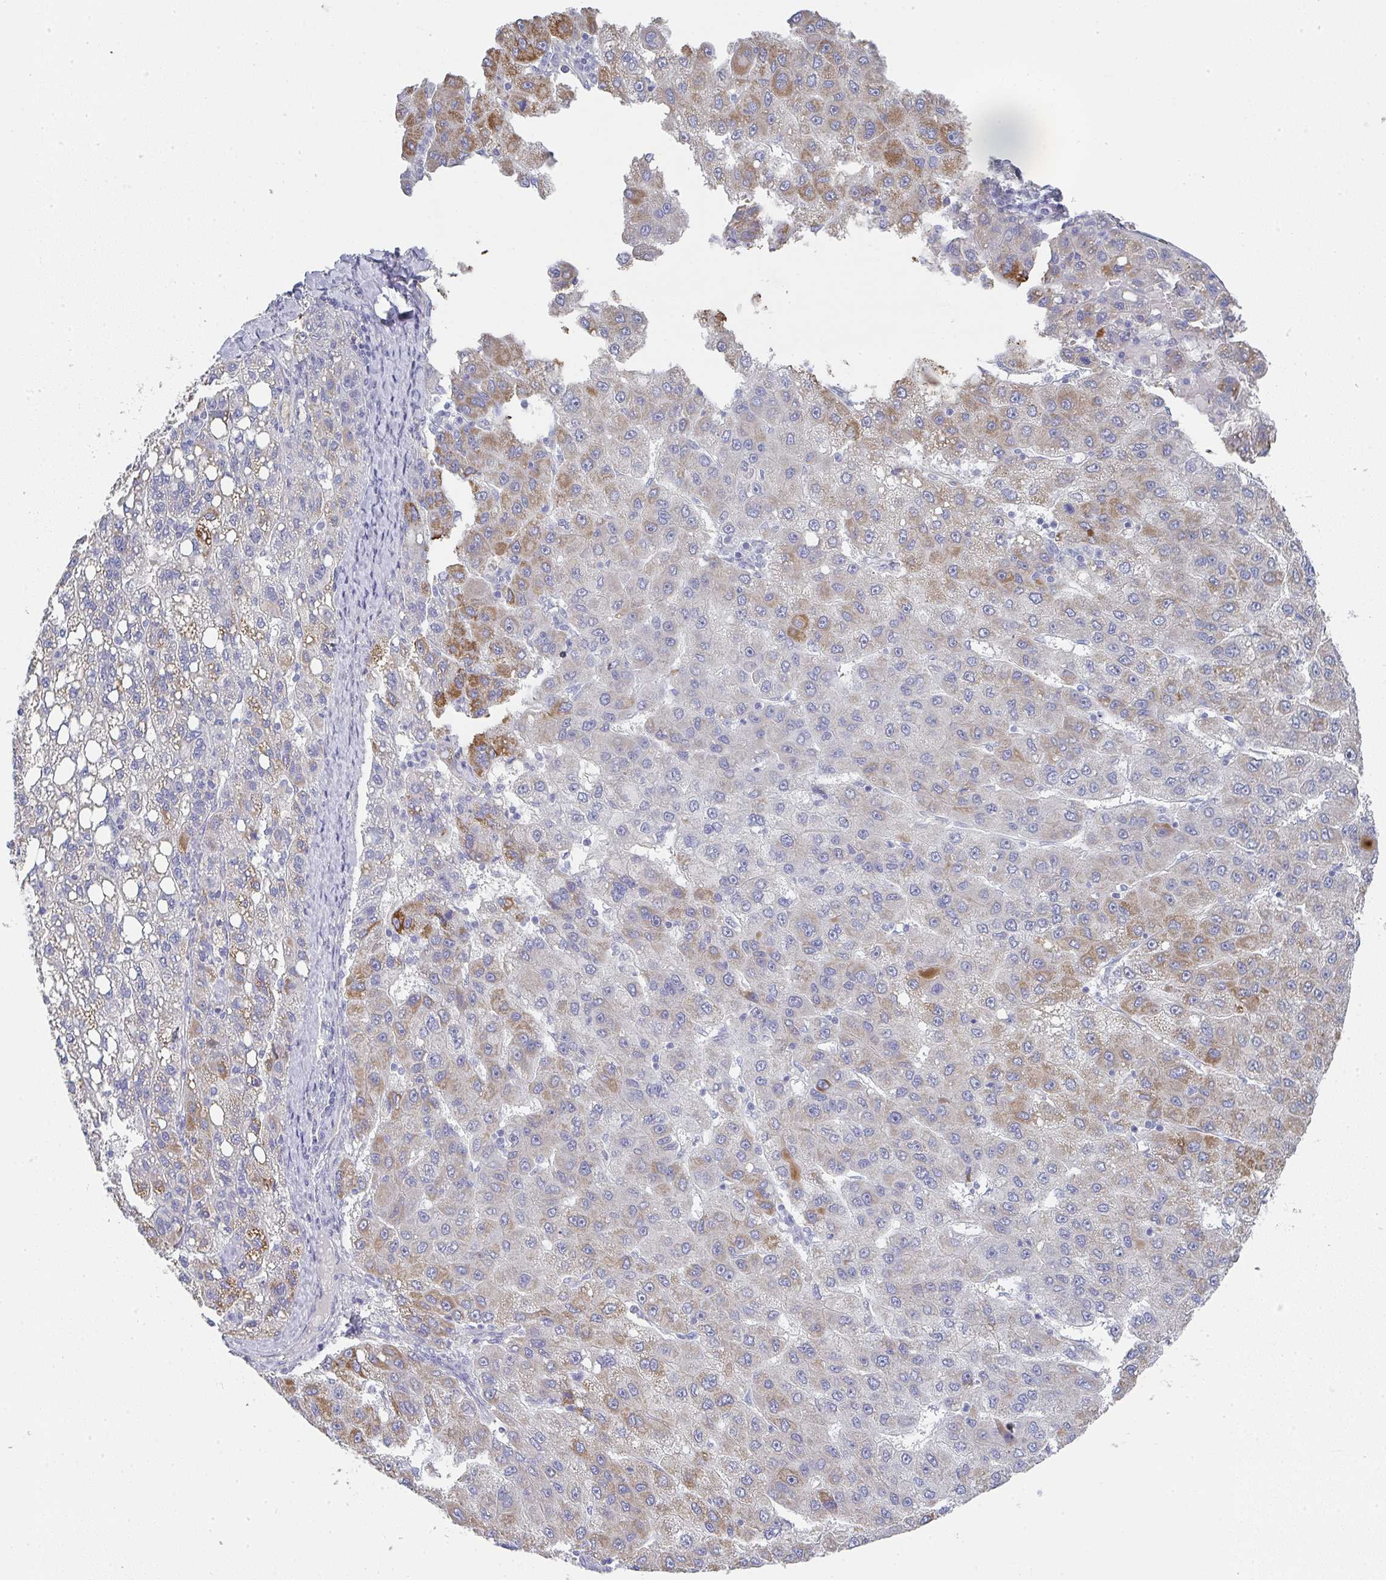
{"staining": {"intensity": "moderate", "quantity": "<25%", "location": "cytoplasmic/membranous"}, "tissue": "liver cancer", "cell_type": "Tumor cells", "image_type": "cancer", "snomed": [{"axis": "morphology", "description": "Carcinoma, Hepatocellular, NOS"}, {"axis": "topography", "description": "Liver"}], "caption": "This histopathology image demonstrates liver cancer (hepatocellular carcinoma) stained with immunohistochemistry to label a protein in brown. The cytoplasmic/membranous of tumor cells show moderate positivity for the protein. Nuclei are counter-stained blue.", "gene": "NOXRED1", "patient": {"sex": "female", "age": 82}}